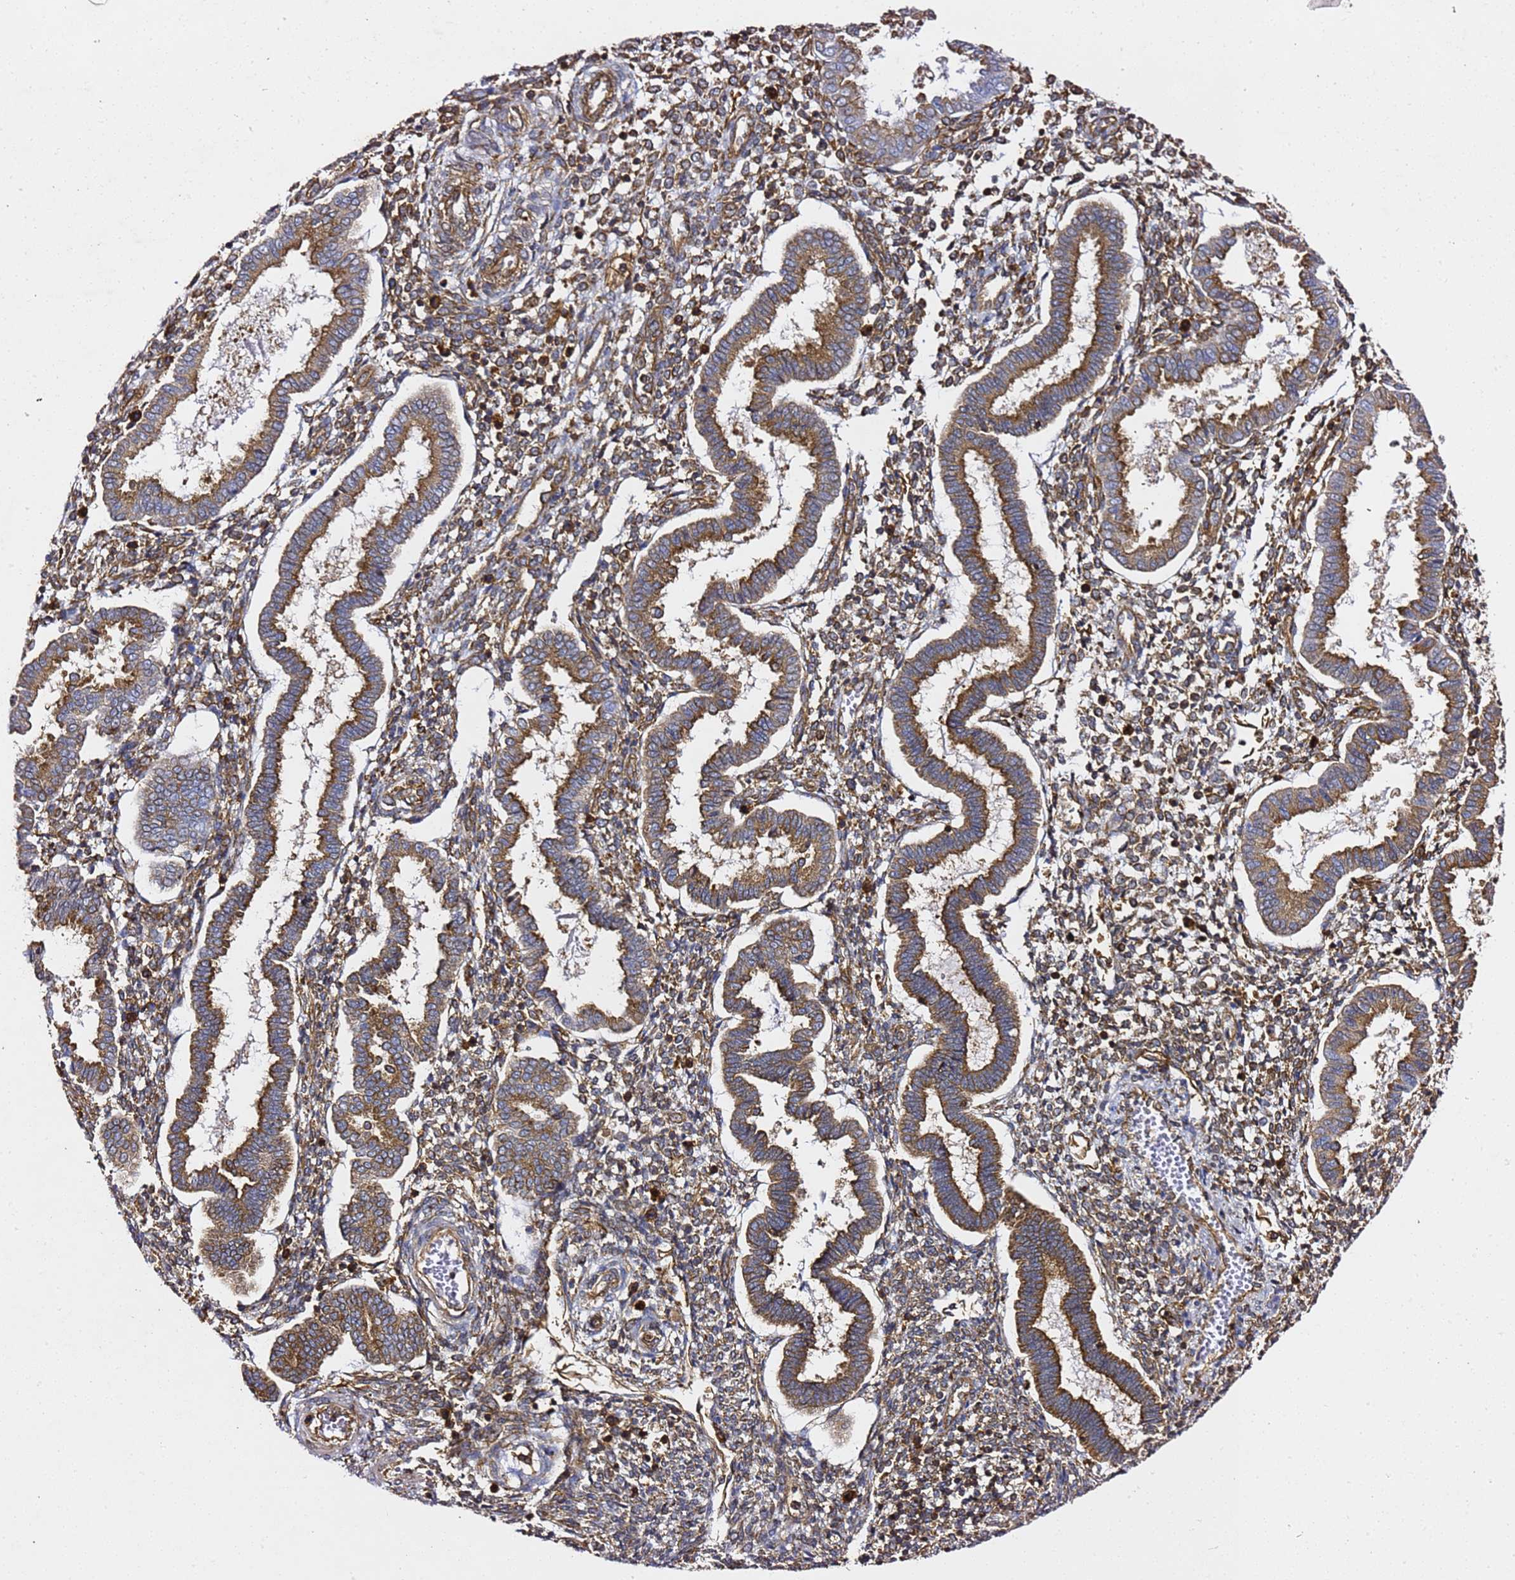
{"staining": {"intensity": "moderate", "quantity": "25%-75%", "location": "cytoplasmic/membranous"}, "tissue": "endometrium", "cell_type": "Cells in endometrial stroma", "image_type": "normal", "snomed": [{"axis": "morphology", "description": "Normal tissue, NOS"}, {"axis": "topography", "description": "Endometrium"}], "caption": "A photomicrograph of endometrium stained for a protein demonstrates moderate cytoplasmic/membranous brown staining in cells in endometrial stroma.", "gene": "TPST1", "patient": {"sex": "female", "age": 24}}